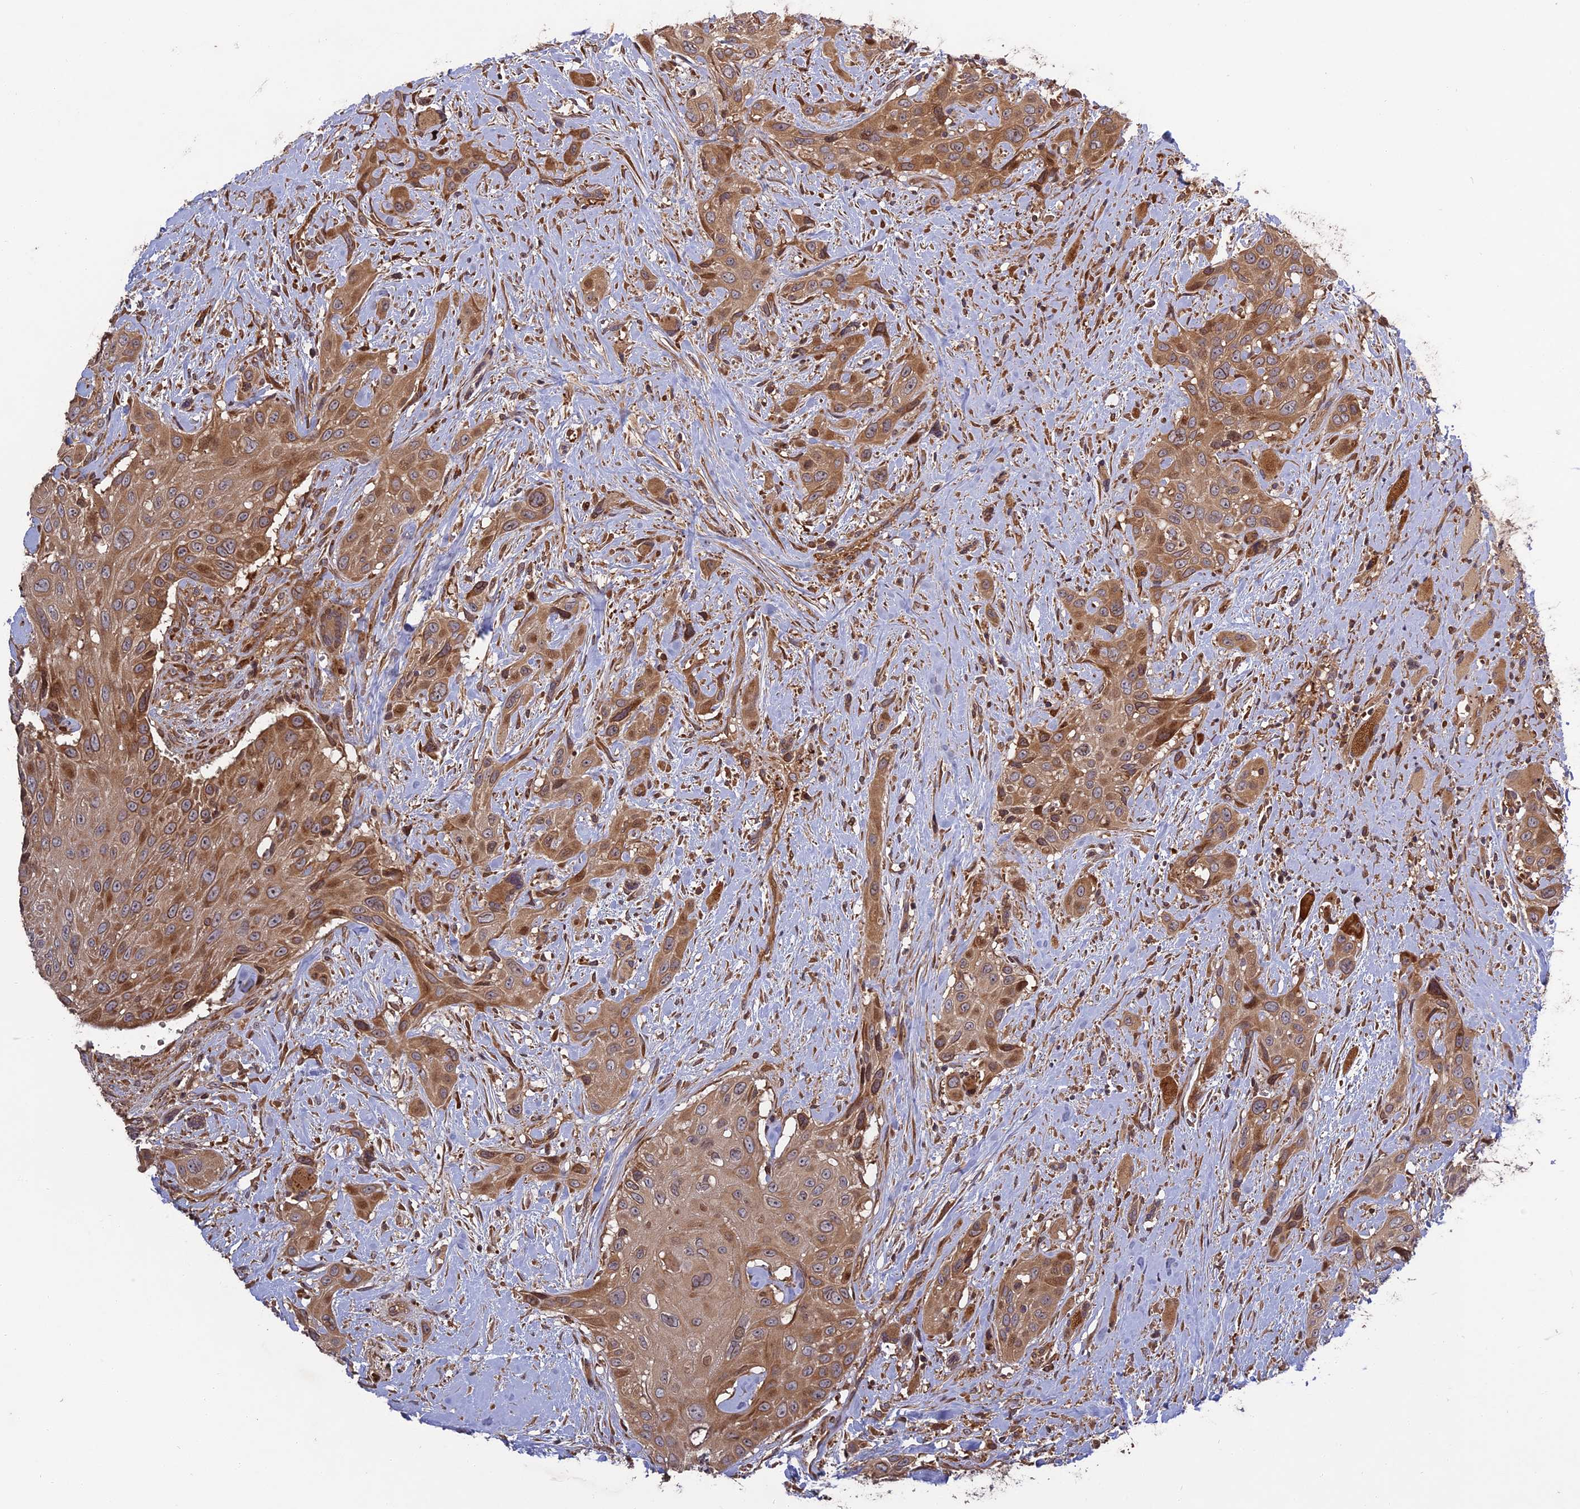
{"staining": {"intensity": "moderate", "quantity": ">75%", "location": "cytoplasmic/membranous"}, "tissue": "head and neck cancer", "cell_type": "Tumor cells", "image_type": "cancer", "snomed": [{"axis": "morphology", "description": "Squamous cell carcinoma, NOS"}, {"axis": "topography", "description": "Head-Neck"}], "caption": "Moderate cytoplasmic/membranous protein expression is seen in approximately >75% of tumor cells in head and neck cancer (squamous cell carcinoma).", "gene": "TMUB2", "patient": {"sex": "male", "age": 81}}